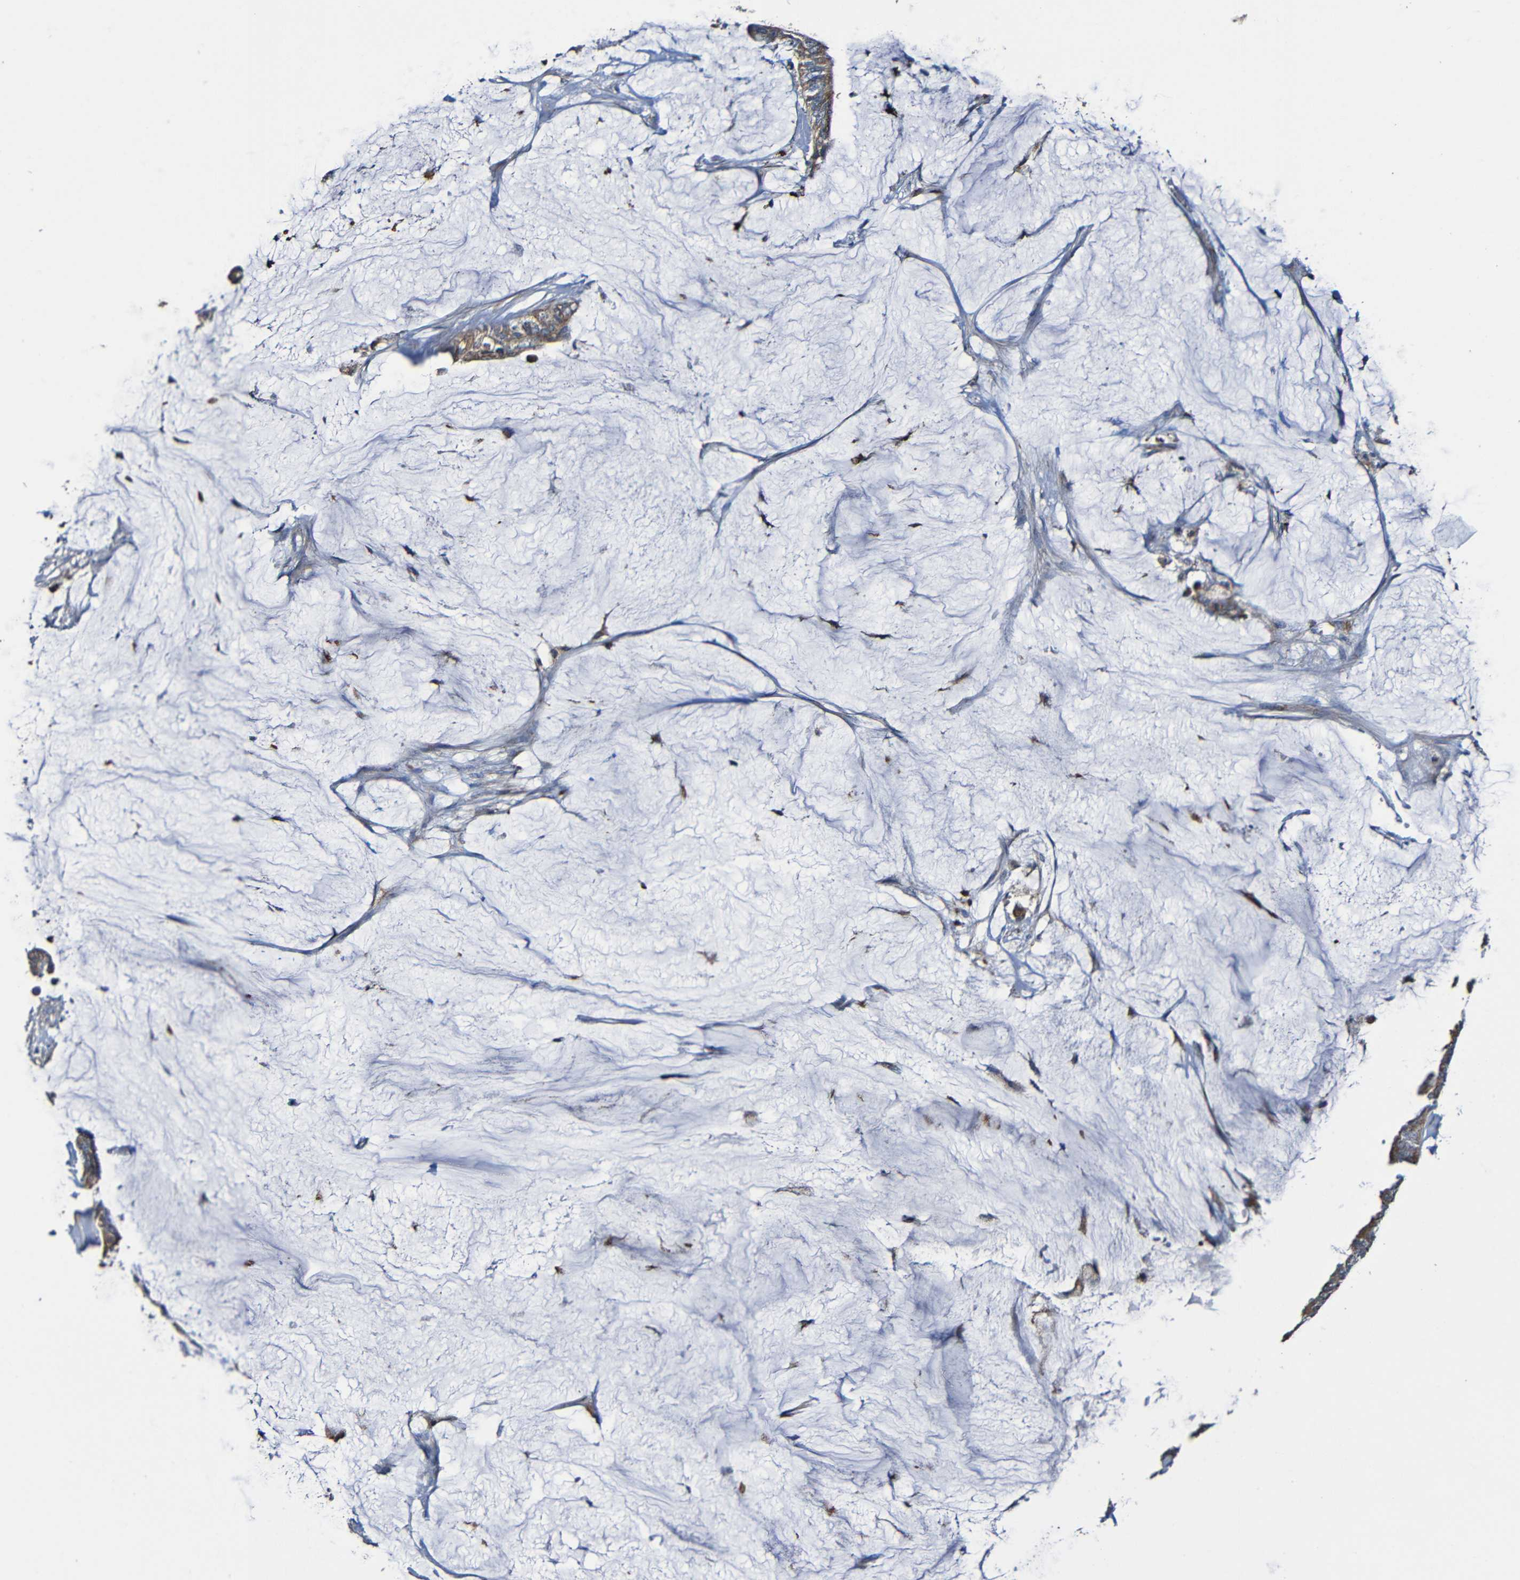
{"staining": {"intensity": "moderate", "quantity": ">75%", "location": "cytoplasmic/membranous"}, "tissue": "colorectal cancer", "cell_type": "Tumor cells", "image_type": "cancer", "snomed": [{"axis": "morphology", "description": "Adenocarcinoma, NOS"}, {"axis": "topography", "description": "Rectum"}], "caption": "Moderate cytoplasmic/membranous expression for a protein is present in approximately >75% of tumor cells of colorectal cancer using IHC.", "gene": "ADAM15", "patient": {"sex": "female", "age": 66}}